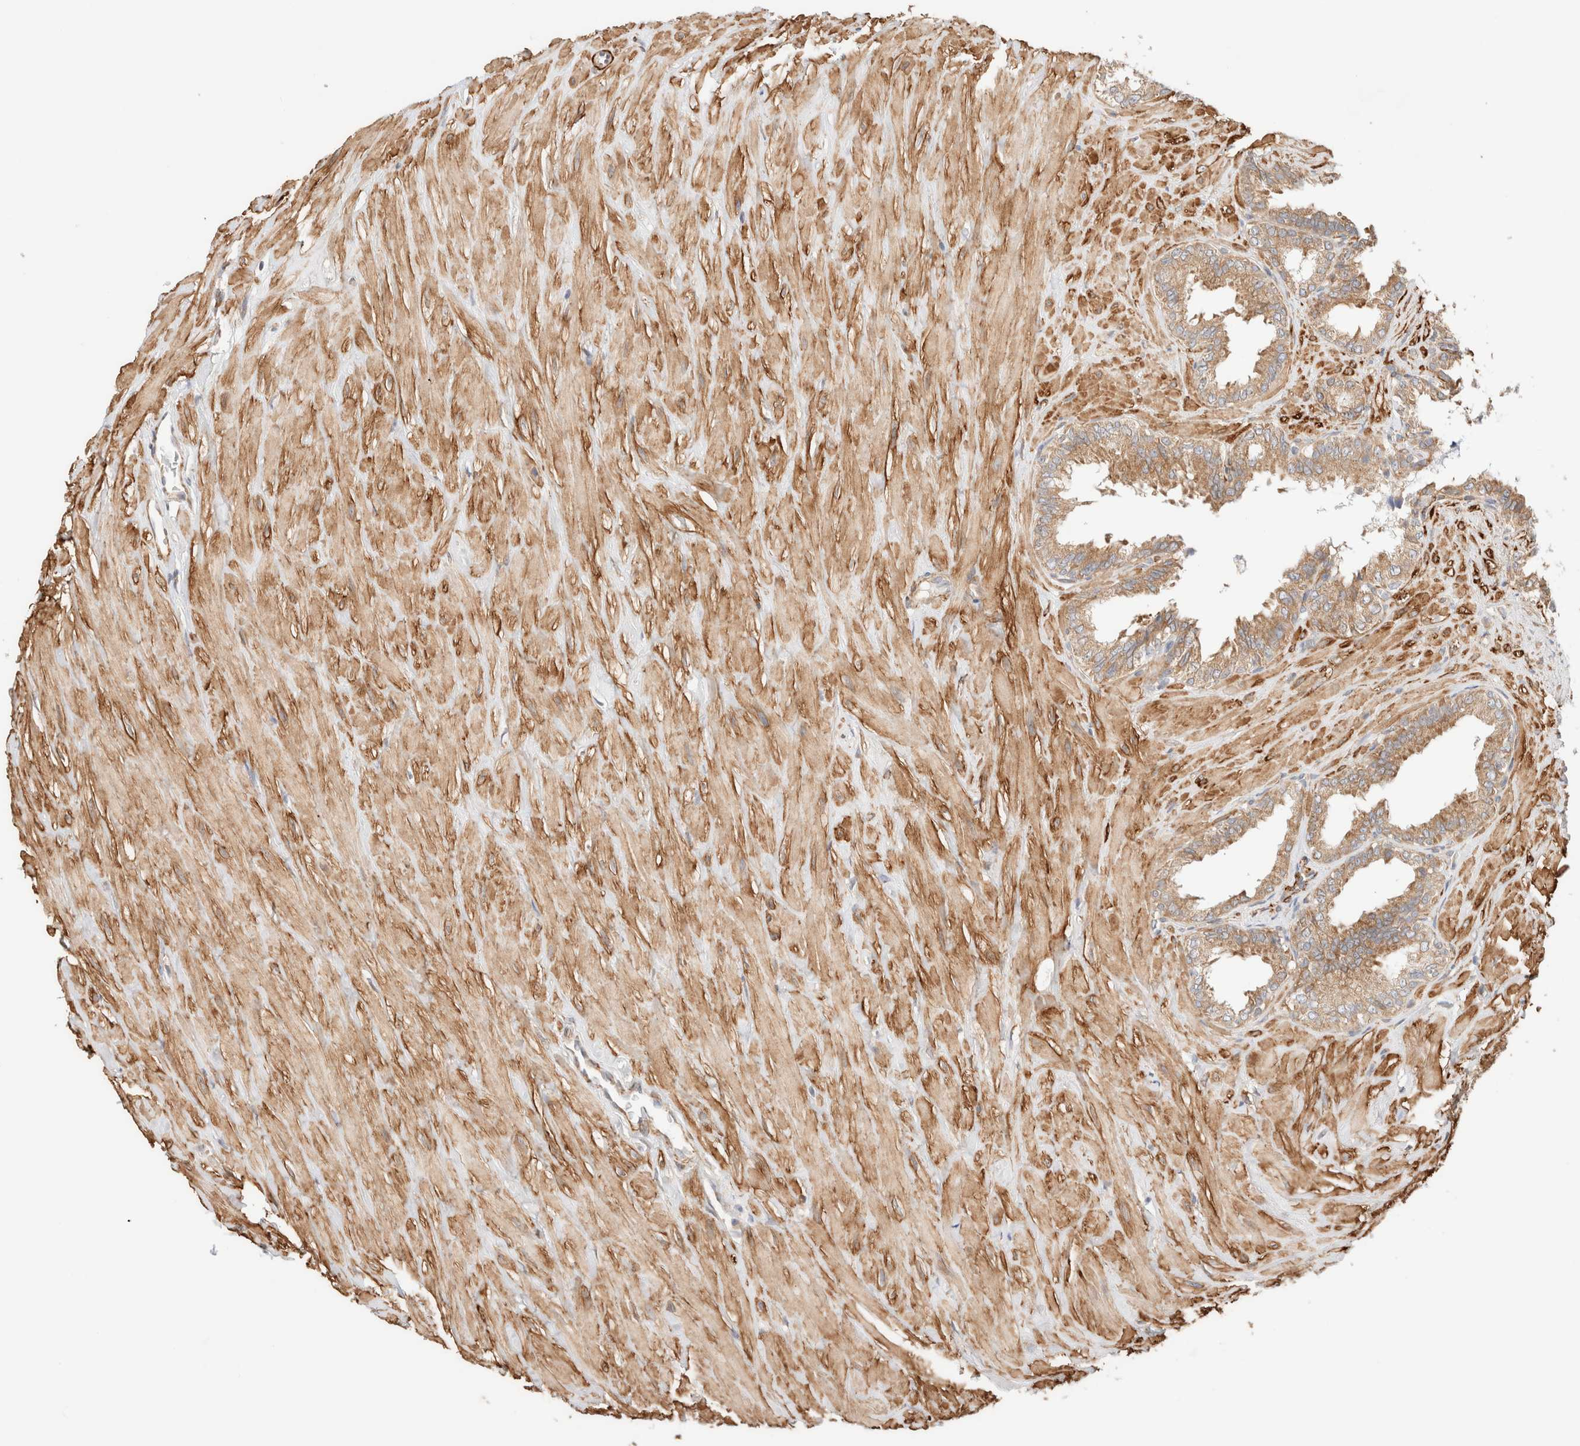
{"staining": {"intensity": "moderate", "quantity": ">75%", "location": "cytoplasmic/membranous"}, "tissue": "seminal vesicle", "cell_type": "Glandular cells", "image_type": "normal", "snomed": [{"axis": "morphology", "description": "Normal tissue, NOS"}, {"axis": "topography", "description": "Seminal veicle"}], "caption": "Immunohistochemical staining of unremarkable seminal vesicle displays moderate cytoplasmic/membranous protein positivity in approximately >75% of glandular cells.", "gene": "RRP15", "patient": {"sex": "male", "age": 64}}